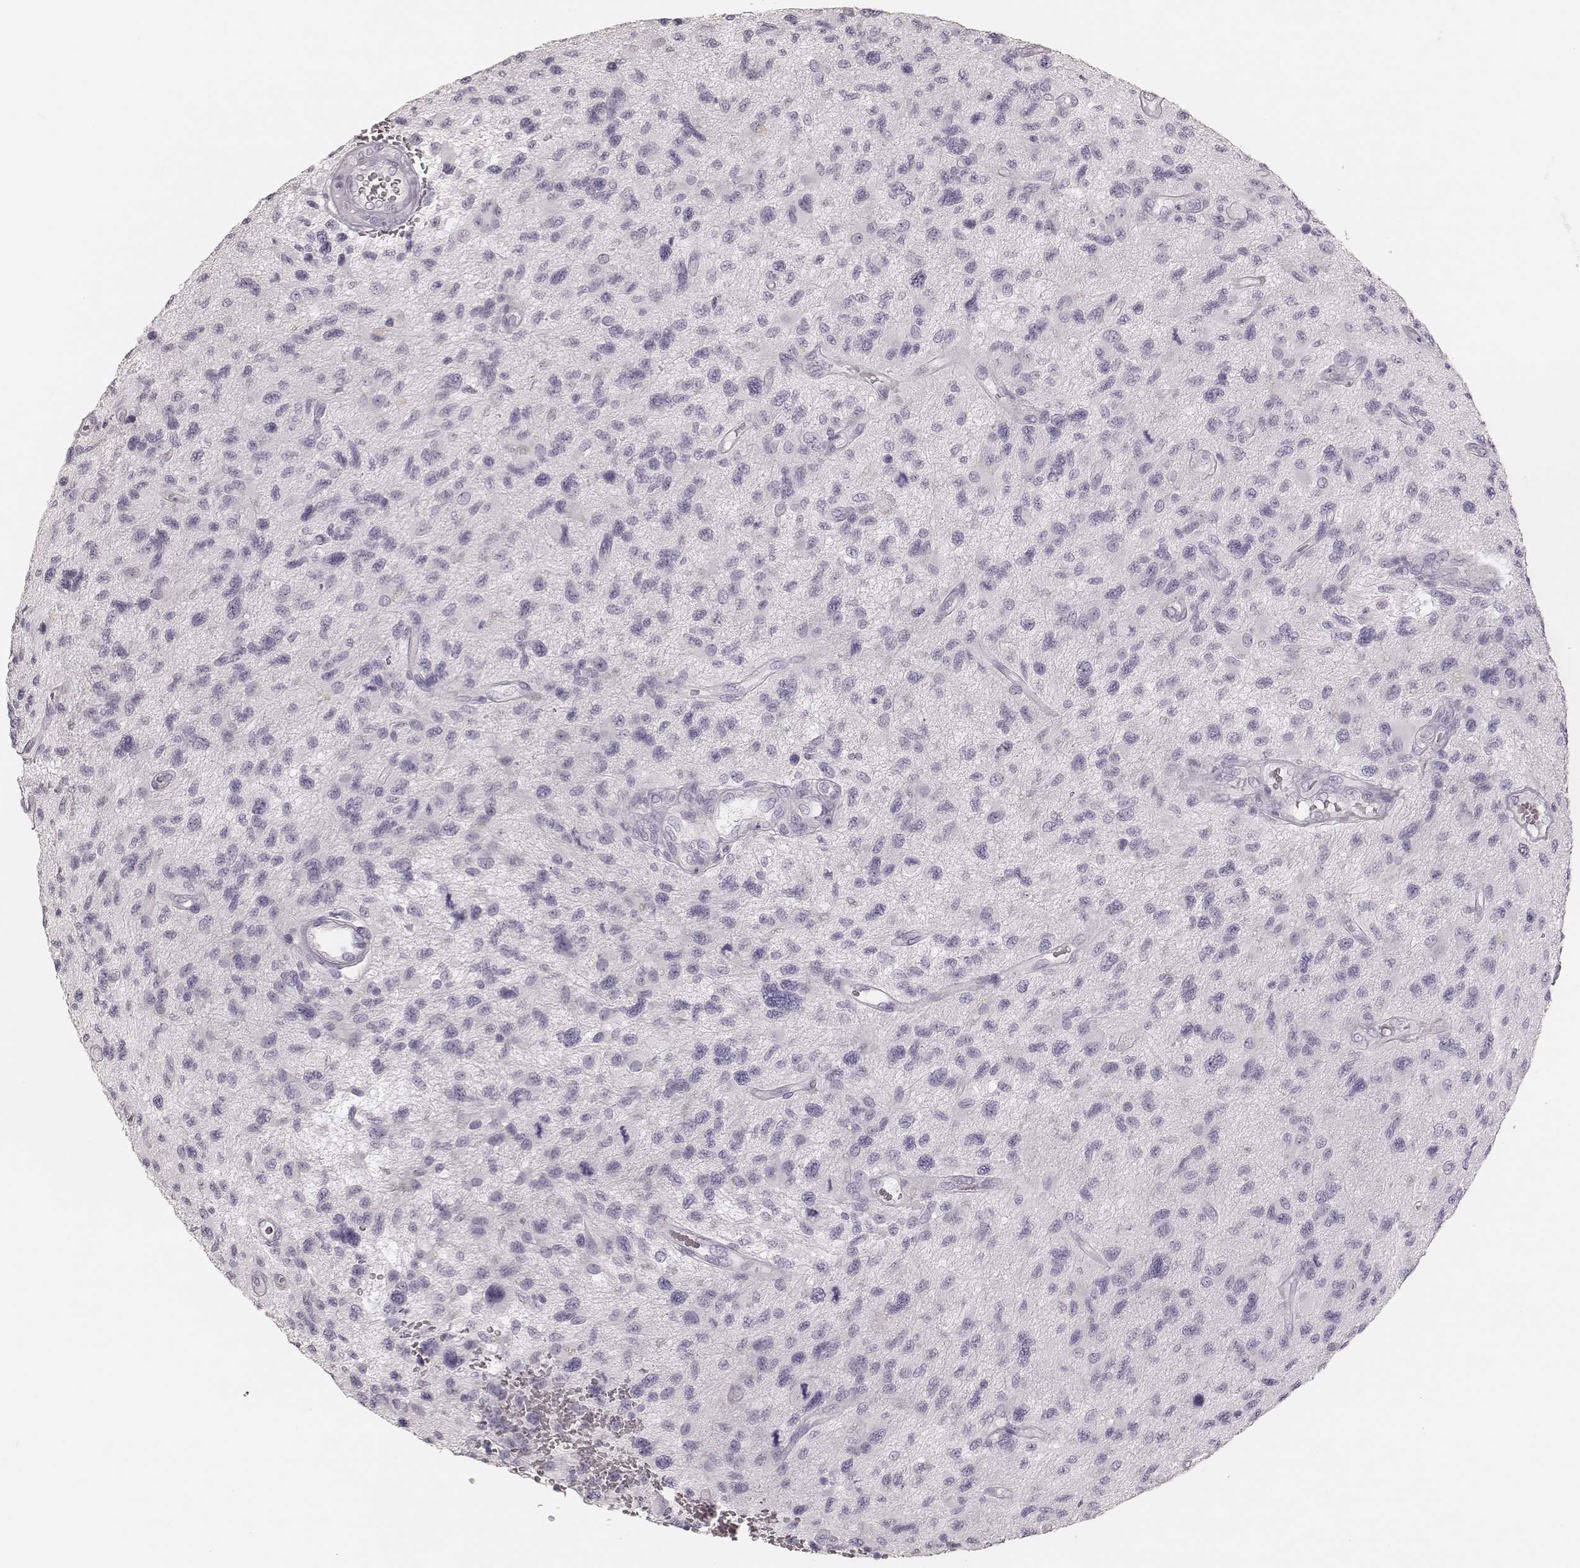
{"staining": {"intensity": "negative", "quantity": "none", "location": "none"}, "tissue": "glioma", "cell_type": "Tumor cells", "image_type": "cancer", "snomed": [{"axis": "morphology", "description": "Glioma, malignant, NOS"}, {"axis": "morphology", "description": "Glioma, malignant, High grade"}, {"axis": "topography", "description": "Brain"}], "caption": "Glioma was stained to show a protein in brown. There is no significant expression in tumor cells. Brightfield microscopy of immunohistochemistry stained with DAB (3,3'-diaminobenzidine) (brown) and hematoxylin (blue), captured at high magnification.", "gene": "KRT82", "patient": {"sex": "female", "age": 71}}